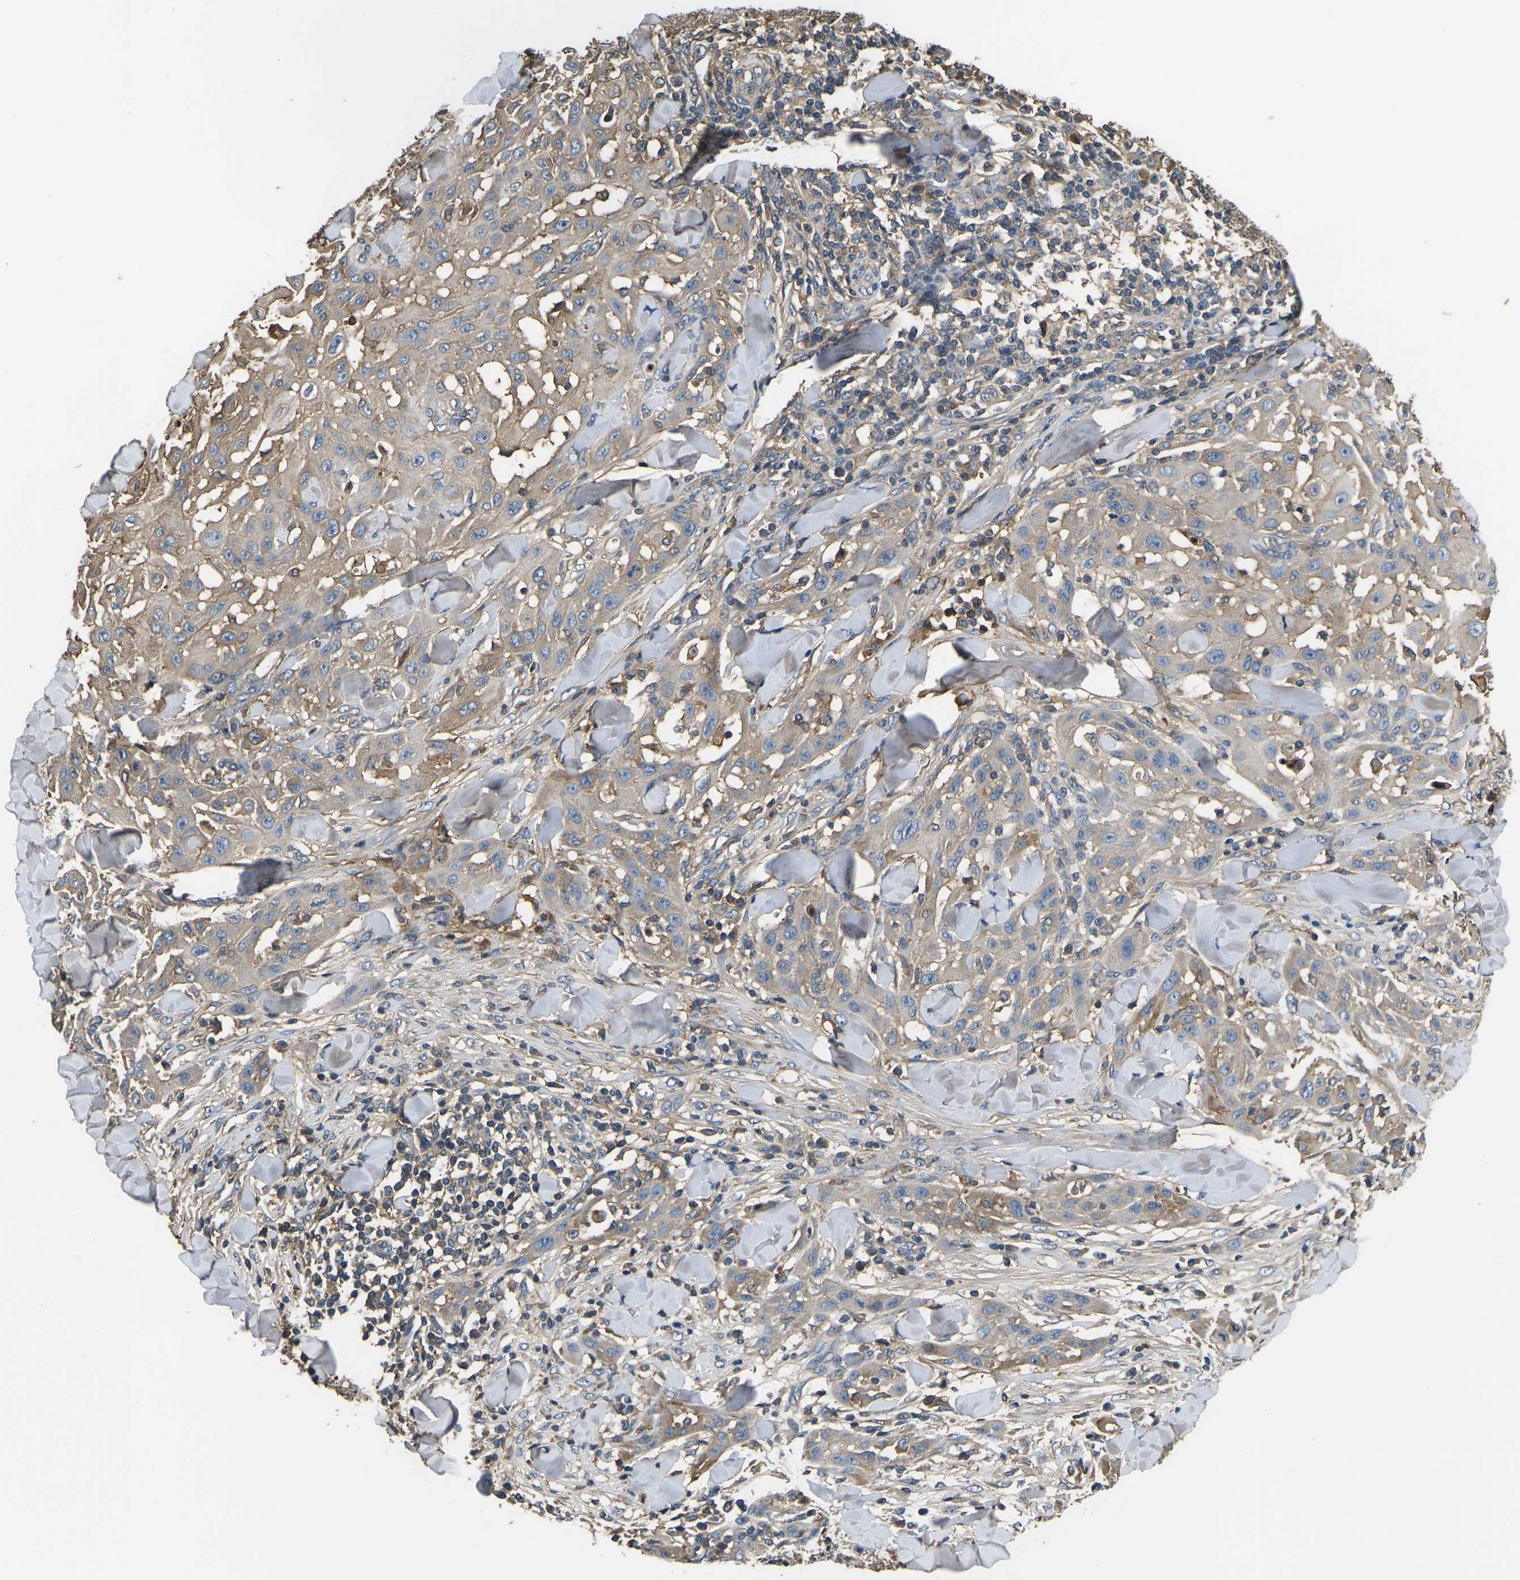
{"staining": {"intensity": "moderate", "quantity": ">75%", "location": "cytoplasmic/membranous"}, "tissue": "skin cancer", "cell_type": "Tumor cells", "image_type": "cancer", "snomed": [{"axis": "morphology", "description": "Squamous cell carcinoma, NOS"}, {"axis": "topography", "description": "Skin"}], "caption": "Squamous cell carcinoma (skin) was stained to show a protein in brown. There is medium levels of moderate cytoplasmic/membranous positivity in approximately >75% of tumor cells. (IHC, brightfield microscopy, high magnification).", "gene": "HSPG2", "patient": {"sex": "male", "age": 24}}